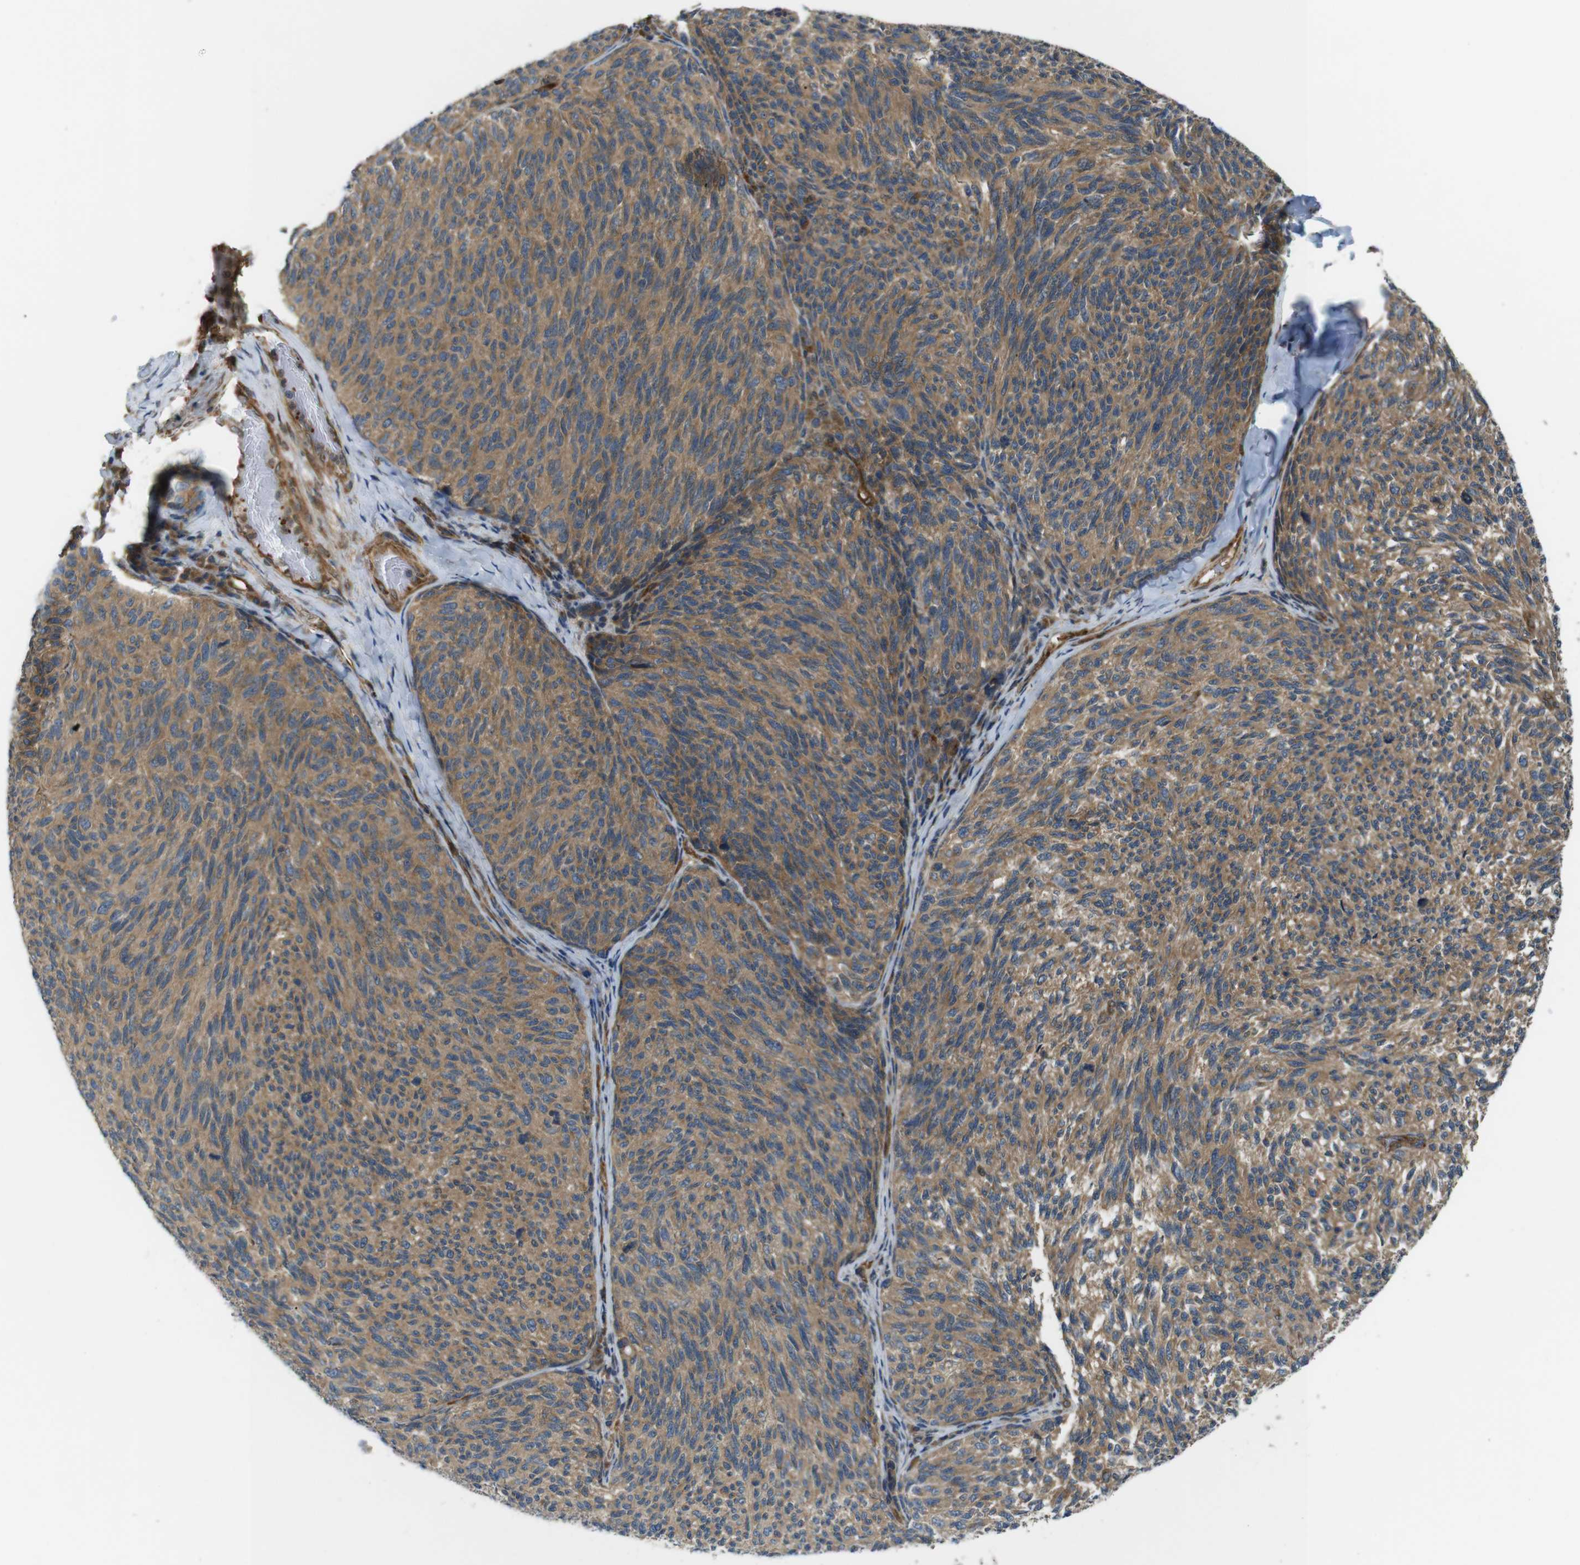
{"staining": {"intensity": "moderate", "quantity": ">75%", "location": "cytoplasmic/membranous"}, "tissue": "melanoma", "cell_type": "Tumor cells", "image_type": "cancer", "snomed": [{"axis": "morphology", "description": "Malignant melanoma, NOS"}, {"axis": "topography", "description": "Skin"}], "caption": "Malignant melanoma was stained to show a protein in brown. There is medium levels of moderate cytoplasmic/membranous positivity in about >75% of tumor cells.", "gene": "TSC1", "patient": {"sex": "female", "age": 73}}